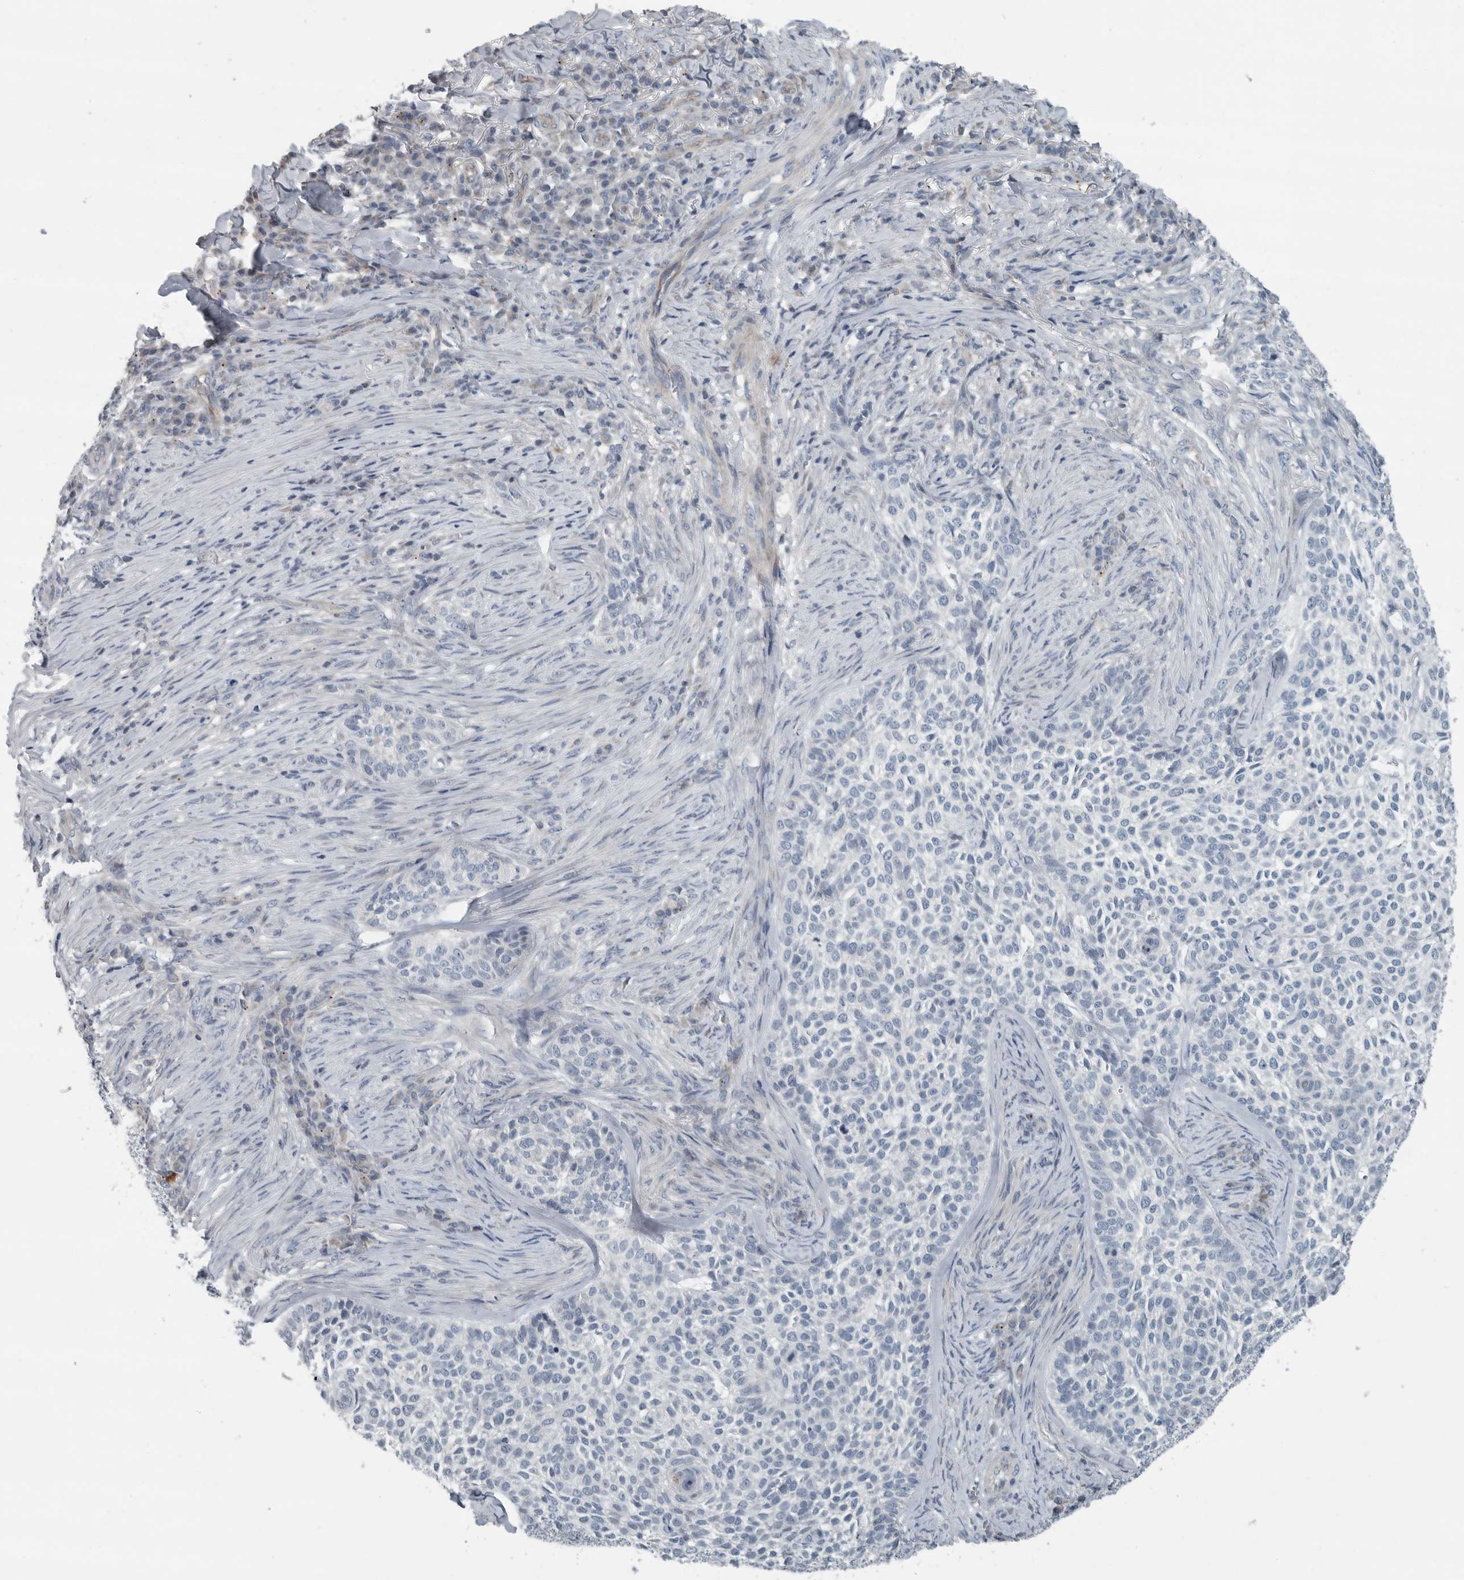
{"staining": {"intensity": "negative", "quantity": "none", "location": "none"}, "tissue": "skin cancer", "cell_type": "Tumor cells", "image_type": "cancer", "snomed": [{"axis": "morphology", "description": "Basal cell carcinoma"}, {"axis": "topography", "description": "Skin"}], "caption": "Immunohistochemical staining of basal cell carcinoma (skin) exhibits no significant expression in tumor cells. The staining is performed using DAB brown chromogen with nuclei counter-stained in using hematoxylin.", "gene": "MPP3", "patient": {"sex": "female", "age": 64}}